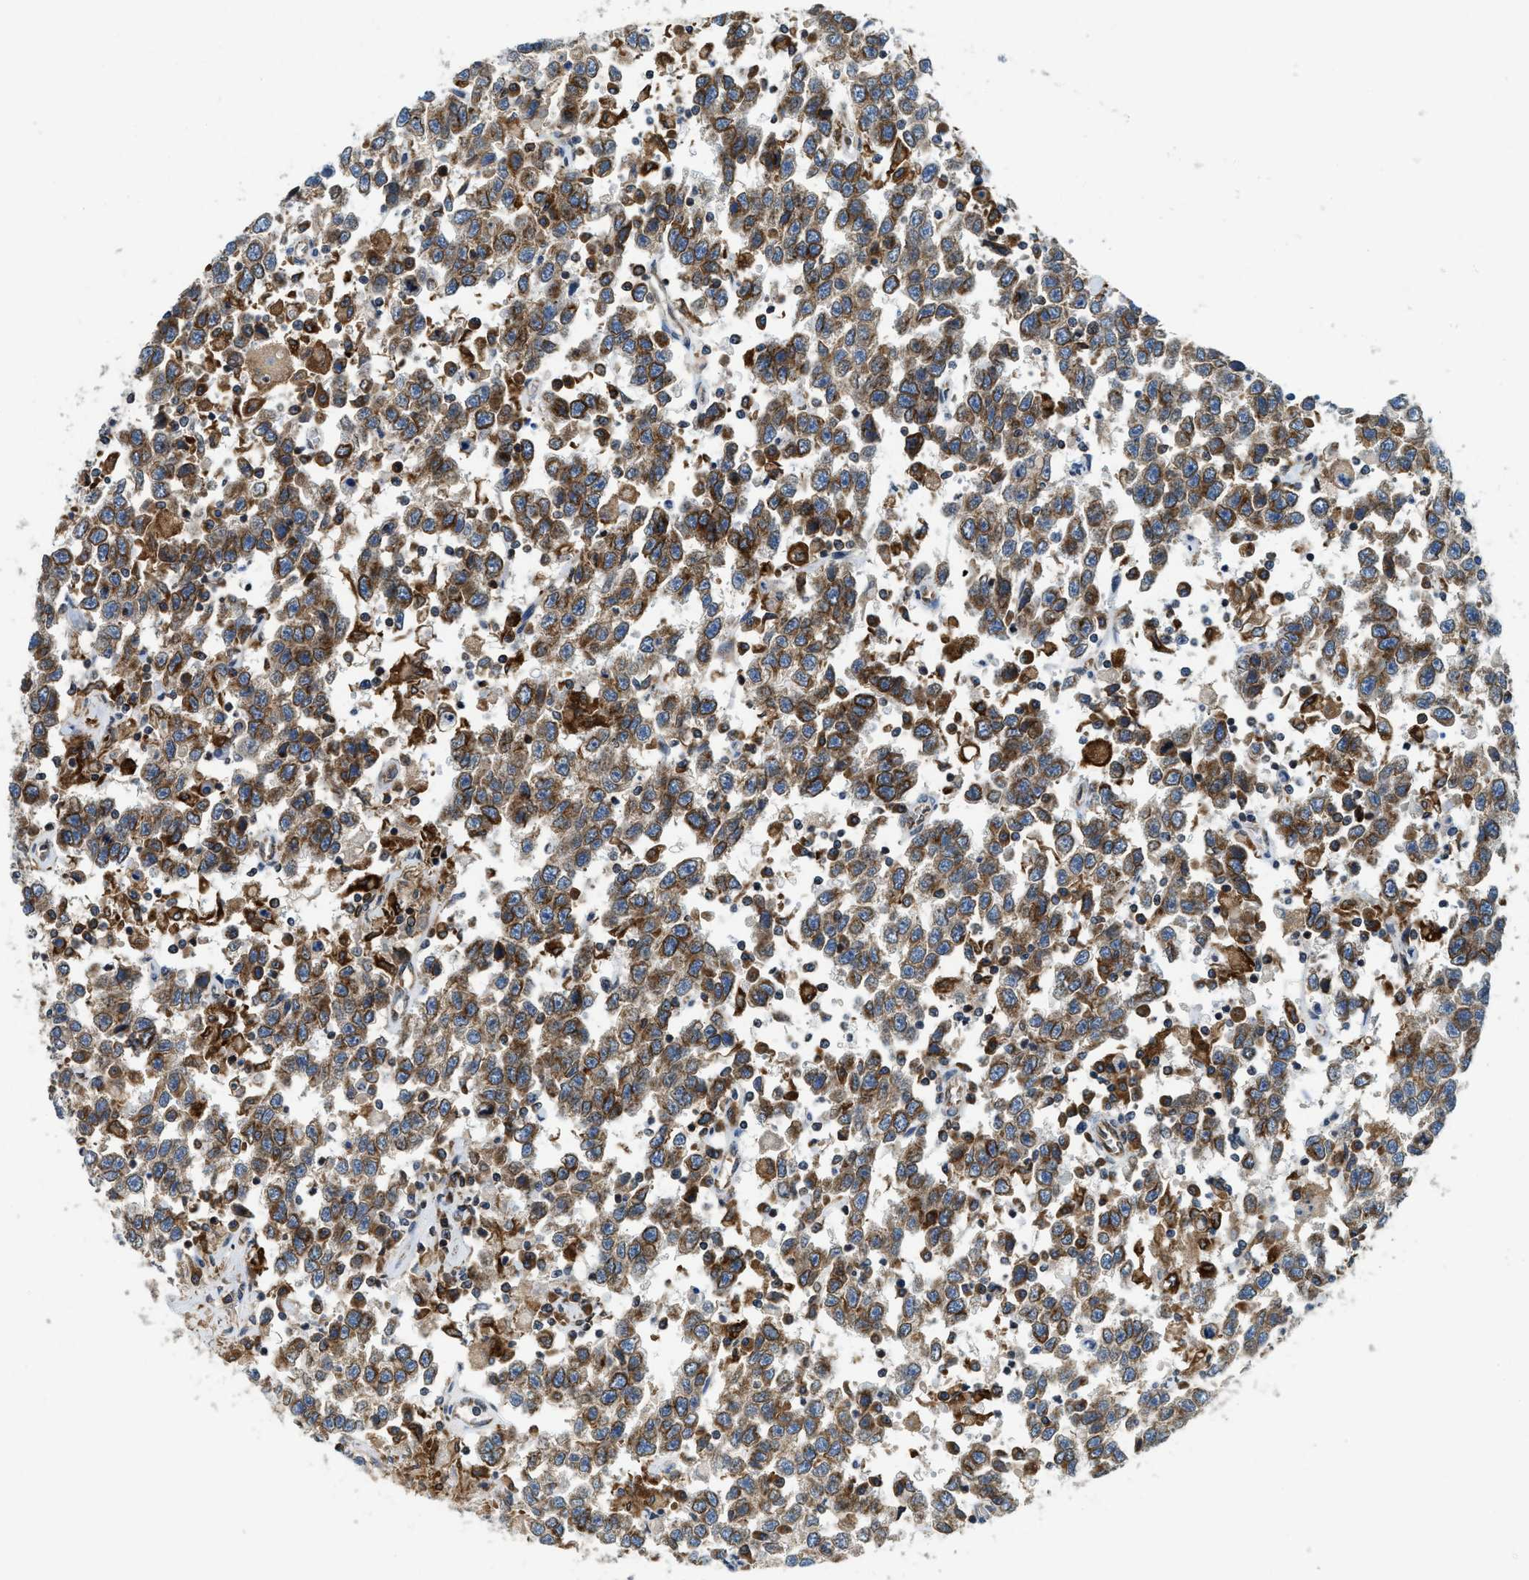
{"staining": {"intensity": "moderate", "quantity": ">75%", "location": "cytoplasmic/membranous"}, "tissue": "testis cancer", "cell_type": "Tumor cells", "image_type": "cancer", "snomed": [{"axis": "morphology", "description": "Seminoma, NOS"}, {"axis": "topography", "description": "Testis"}], "caption": "Protein positivity by immunohistochemistry reveals moderate cytoplasmic/membranous staining in approximately >75% of tumor cells in seminoma (testis).", "gene": "BCAP31", "patient": {"sex": "male", "age": 41}}